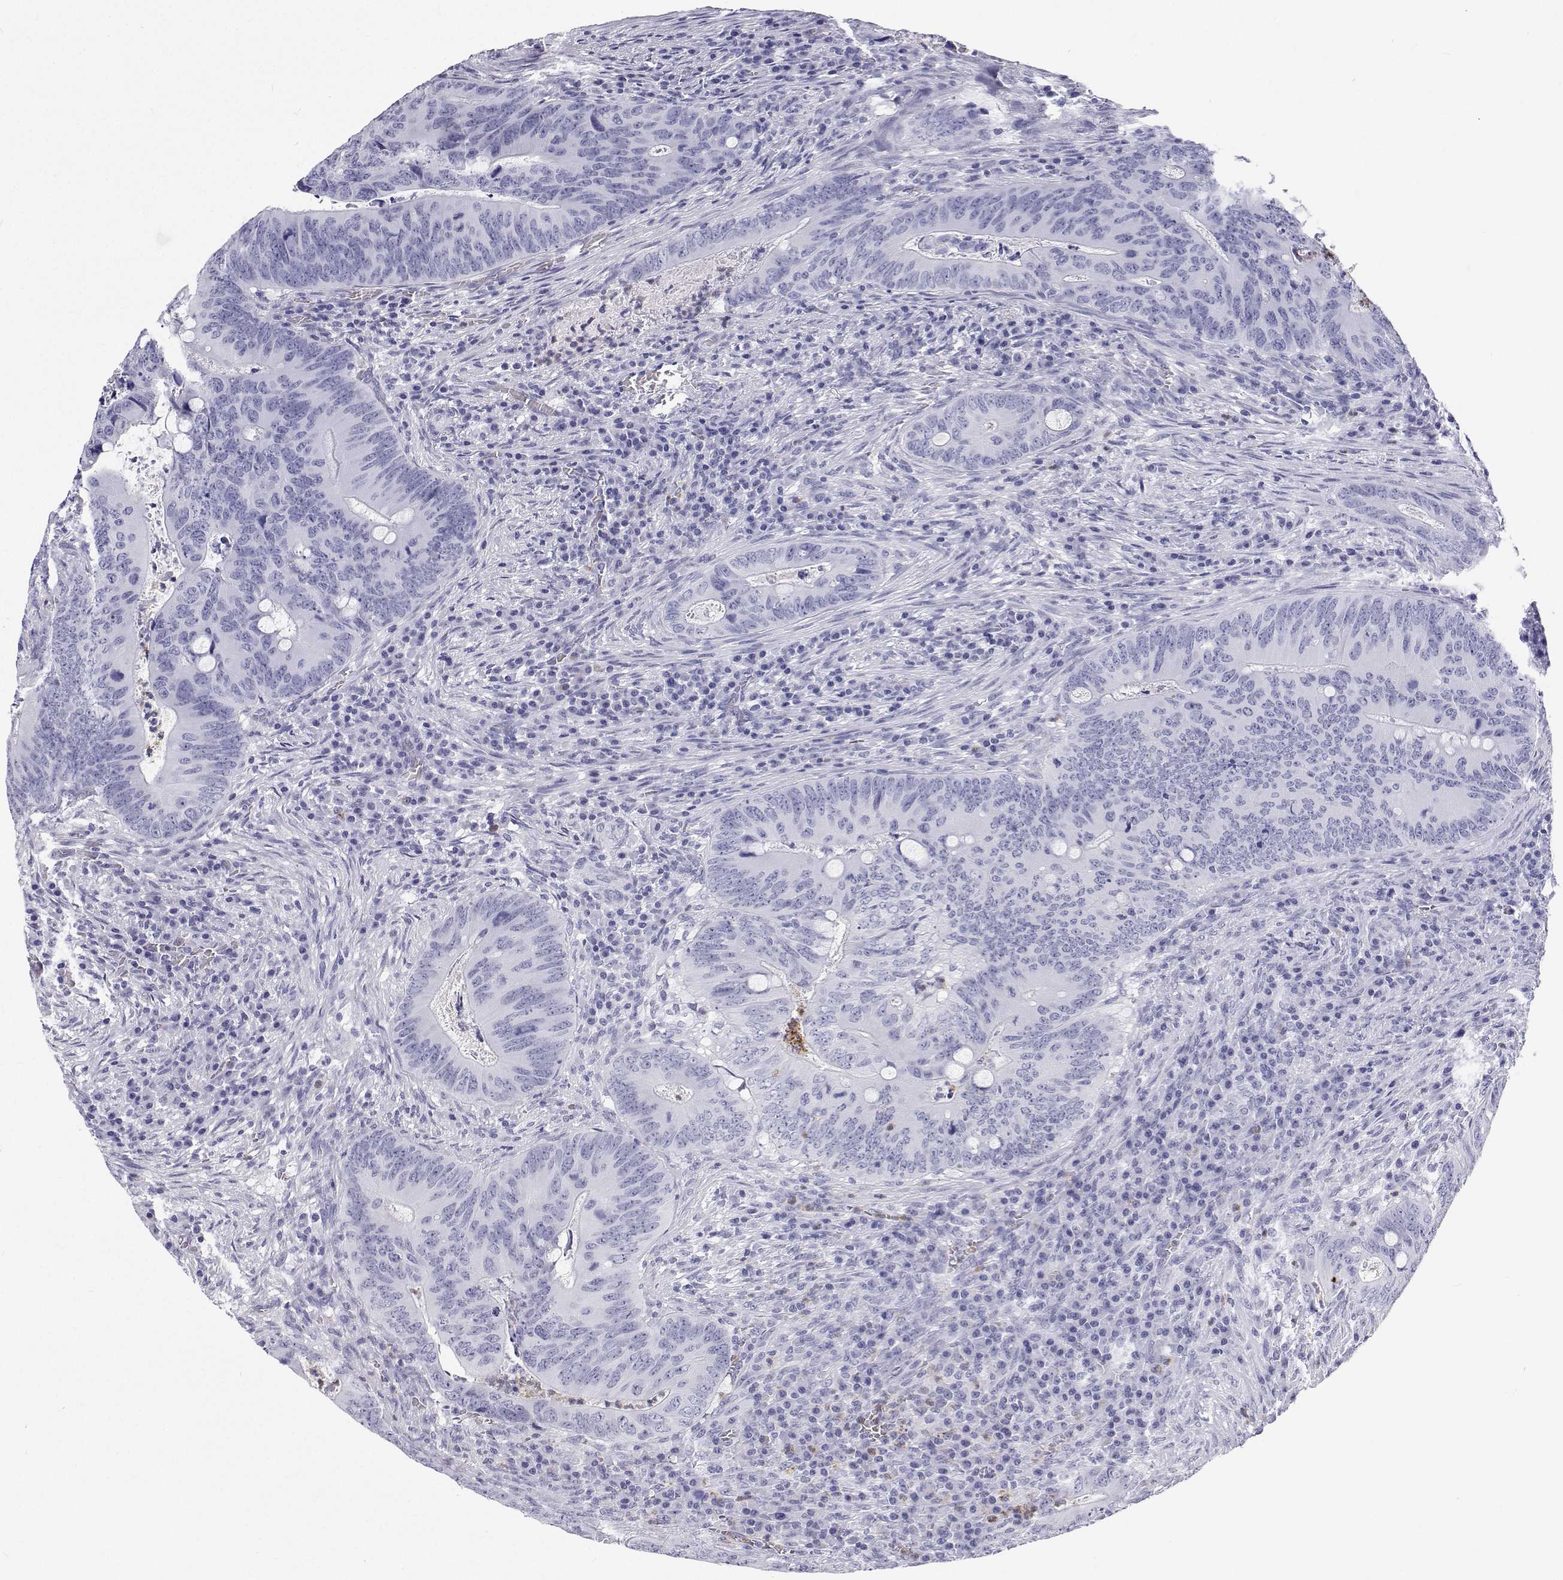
{"staining": {"intensity": "negative", "quantity": "none", "location": "none"}, "tissue": "colorectal cancer", "cell_type": "Tumor cells", "image_type": "cancer", "snomed": [{"axis": "morphology", "description": "Adenocarcinoma, NOS"}, {"axis": "topography", "description": "Colon"}], "caption": "Human colorectal cancer (adenocarcinoma) stained for a protein using immunohistochemistry demonstrates no staining in tumor cells.", "gene": "SFTPB", "patient": {"sex": "female", "age": 74}}